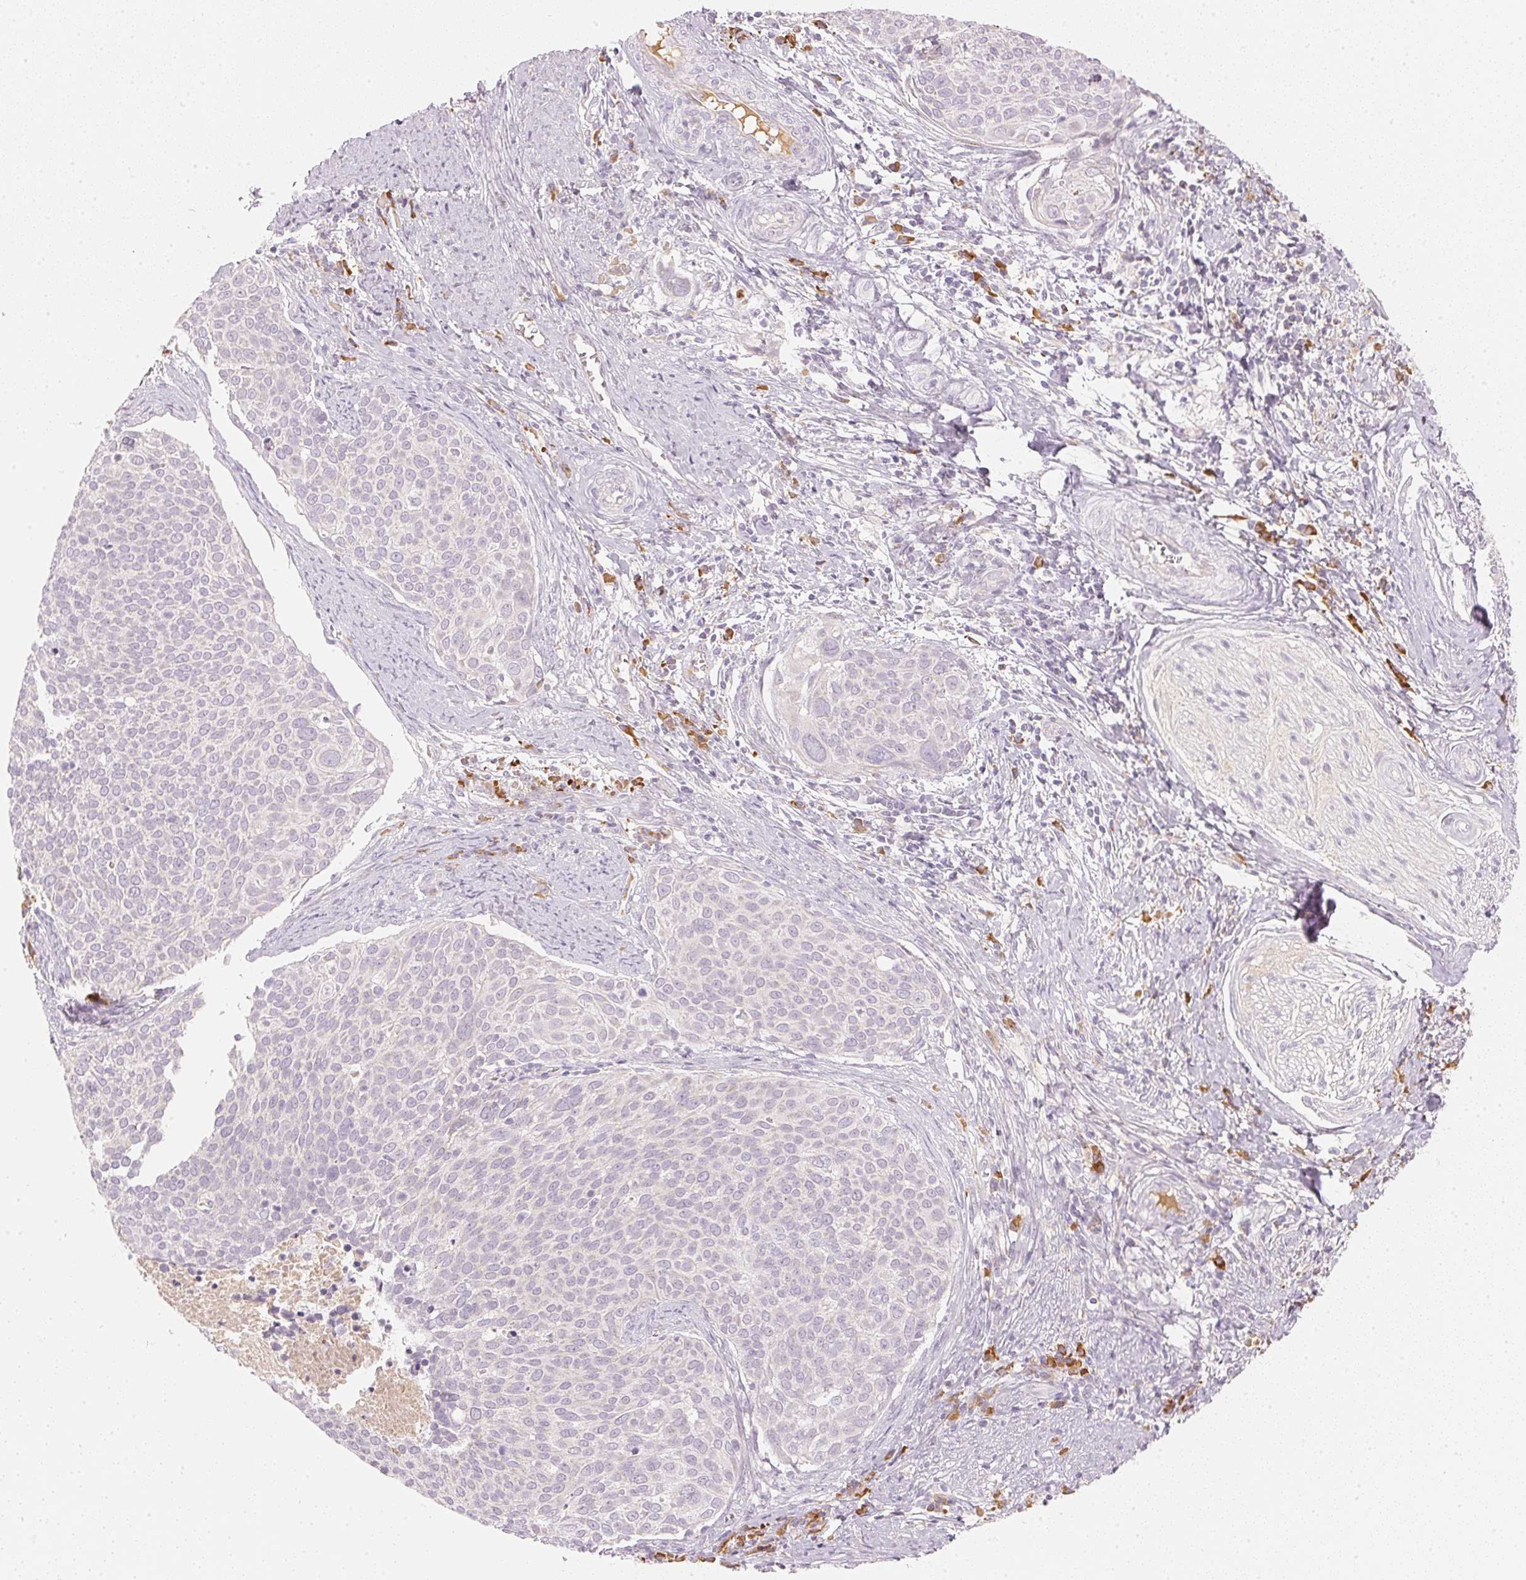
{"staining": {"intensity": "negative", "quantity": "none", "location": "none"}, "tissue": "cervical cancer", "cell_type": "Tumor cells", "image_type": "cancer", "snomed": [{"axis": "morphology", "description": "Squamous cell carcinoma, NOS"}, {"axis": "topography", "description": "Cervix"}], "caption": "A photomicrograph of human cervical squamous cell carcinoma is negative for staining in tumor cells.", "gene": "RMDN2", "patient": {"sex": "female", "age": 39}}